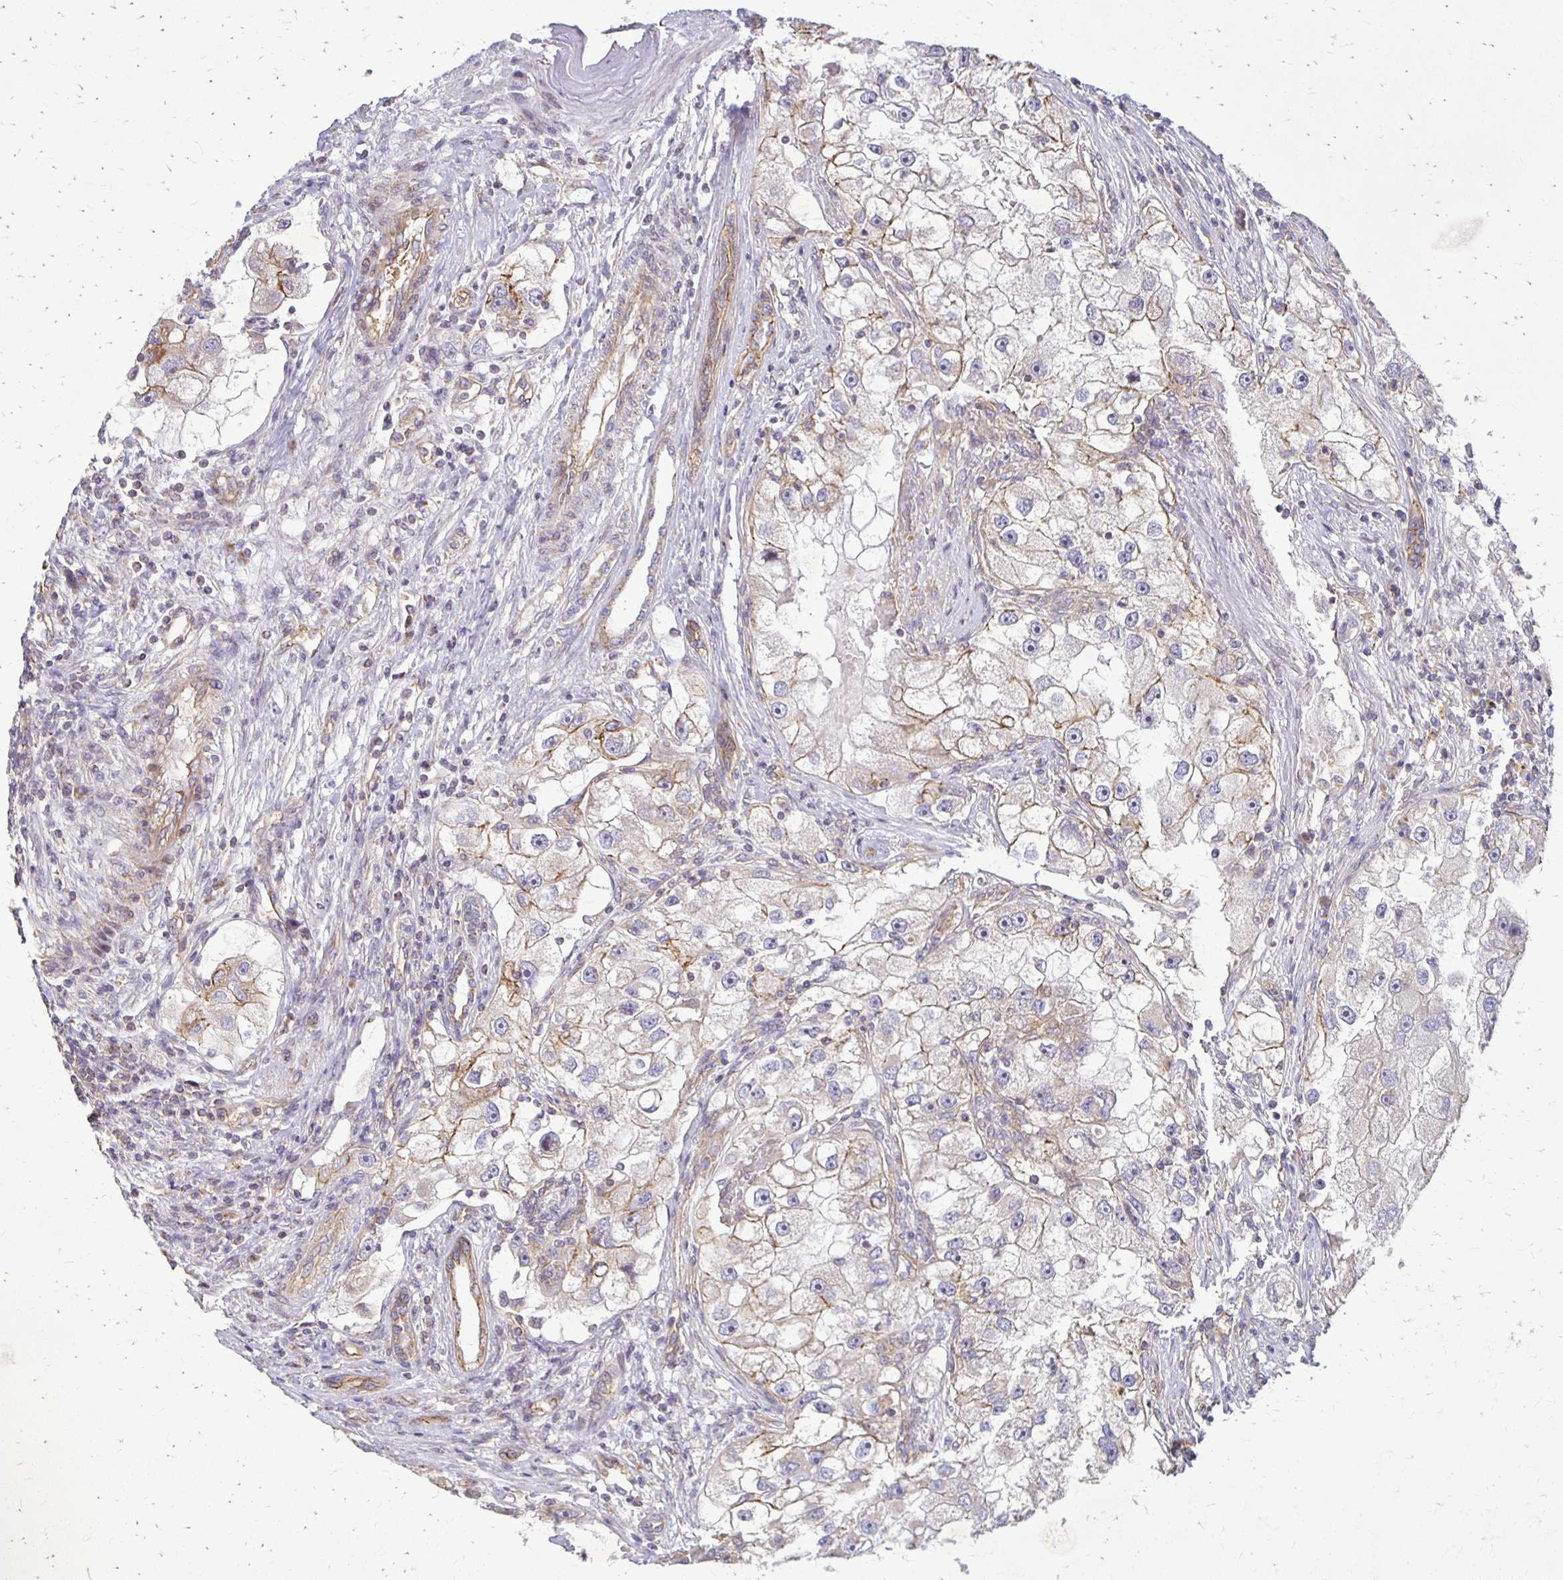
{"staining": {"intensity": "weak", "quantity": "25%-75%", "location": "cytoplasmic/membranous"}, "tissue": "renal cancer", "cell_type": "Tumor cells", "image_type": "cancer", "snomed": [{"axis": "morphology", "description": "Adenocarcinoma, NOS"}, {"axis": "topography", "description": "Kidney"}], "caption": "Protein positivity by immunohistochemistry (IHC) demonstrates weak cytoplasmic/membranous expression in about 25%-75% of tumor cells in renal cancer (adenocarcinoma). (DAB (3,3'-diaminobenzidine) IHC with brightfield microscopy, high magnification).", "gene": "EIF4EBP2", "patient": {"sex": "male", "age": 63}}